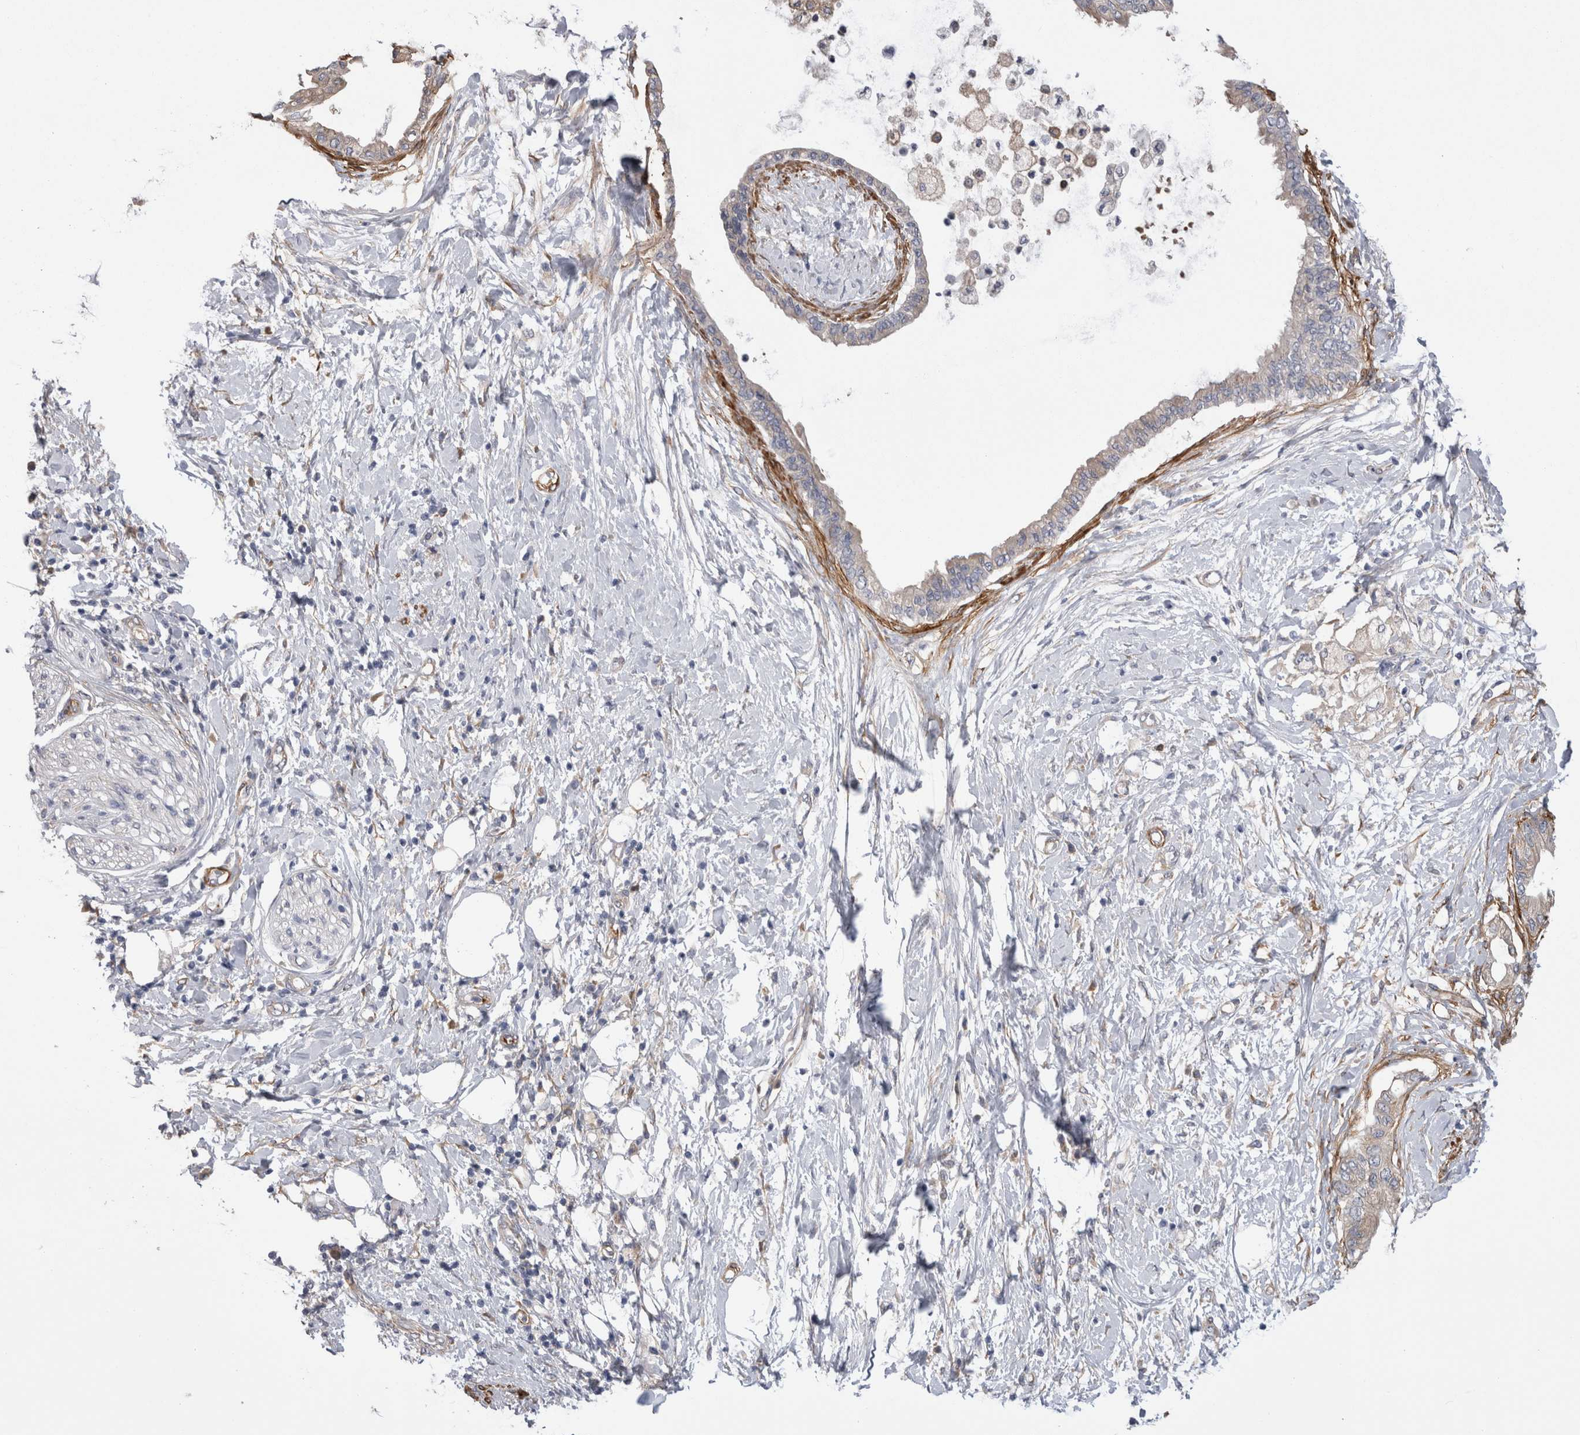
{"staining": {"intensity": "negative", "quantity": "none", "location": "none"}, "tissue": "pancreatic cancer", "cell_type": "Tumor cells", "image_type": "cancer", "snomed": [{"axis": "morphology", "description": "Normal tissue, NOS"}, {"axis": "morphology", "description": "Adenocarcinoma, NOS"}, {"axis": "topography", "description": "Pancreas"}, {"axis": "topography", "description": "Duodenum"}], "caption": "Image shows no significant protein positivity in tumor cells of pancreatic adenocarcinoma.", "gene": "EPRS1", "patient": {"sex": "female", "age": 60}}